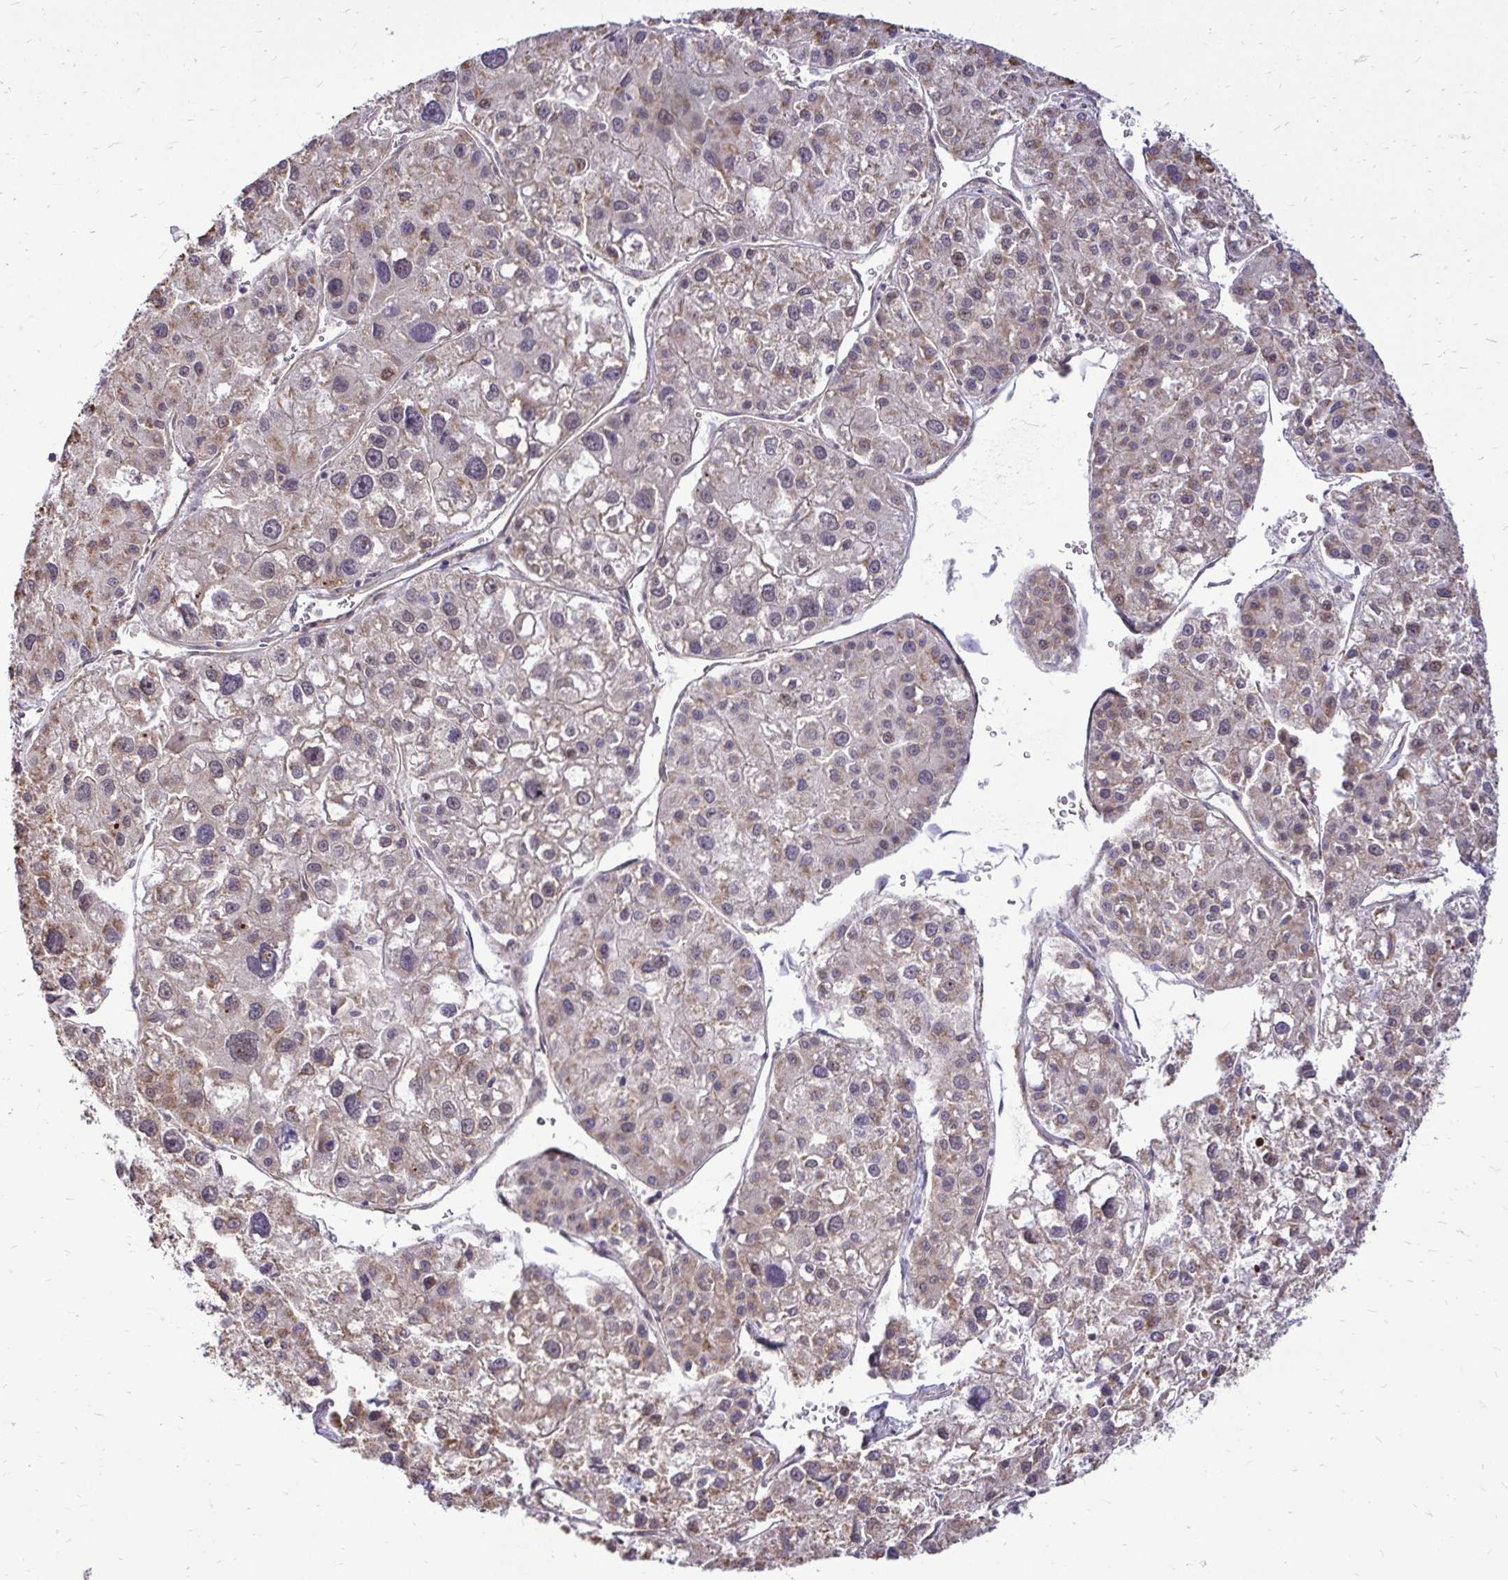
{"staining": {"intensity": "weak", "quantity": "25%-75%", "location": "cytoplasmic/membranous"}, "tissue": "liver cancer", "cell_type": "Tumor cells", "image_type": "cancer", "snomed": [{"axis": "morphology", "description": "Carcinoma, Hepatocellular, NOS"}, {"axis": "topography", "description": "Liver"}], "caption": "Human liver hepatocellular carcinoma stained with a brown dye shows weak cytoplasmic/membranous positive positivity in approximately 25%-75% of tumor cells.", "gene": "TRIP6", "patient": {"sex": "male", "age": 73}}